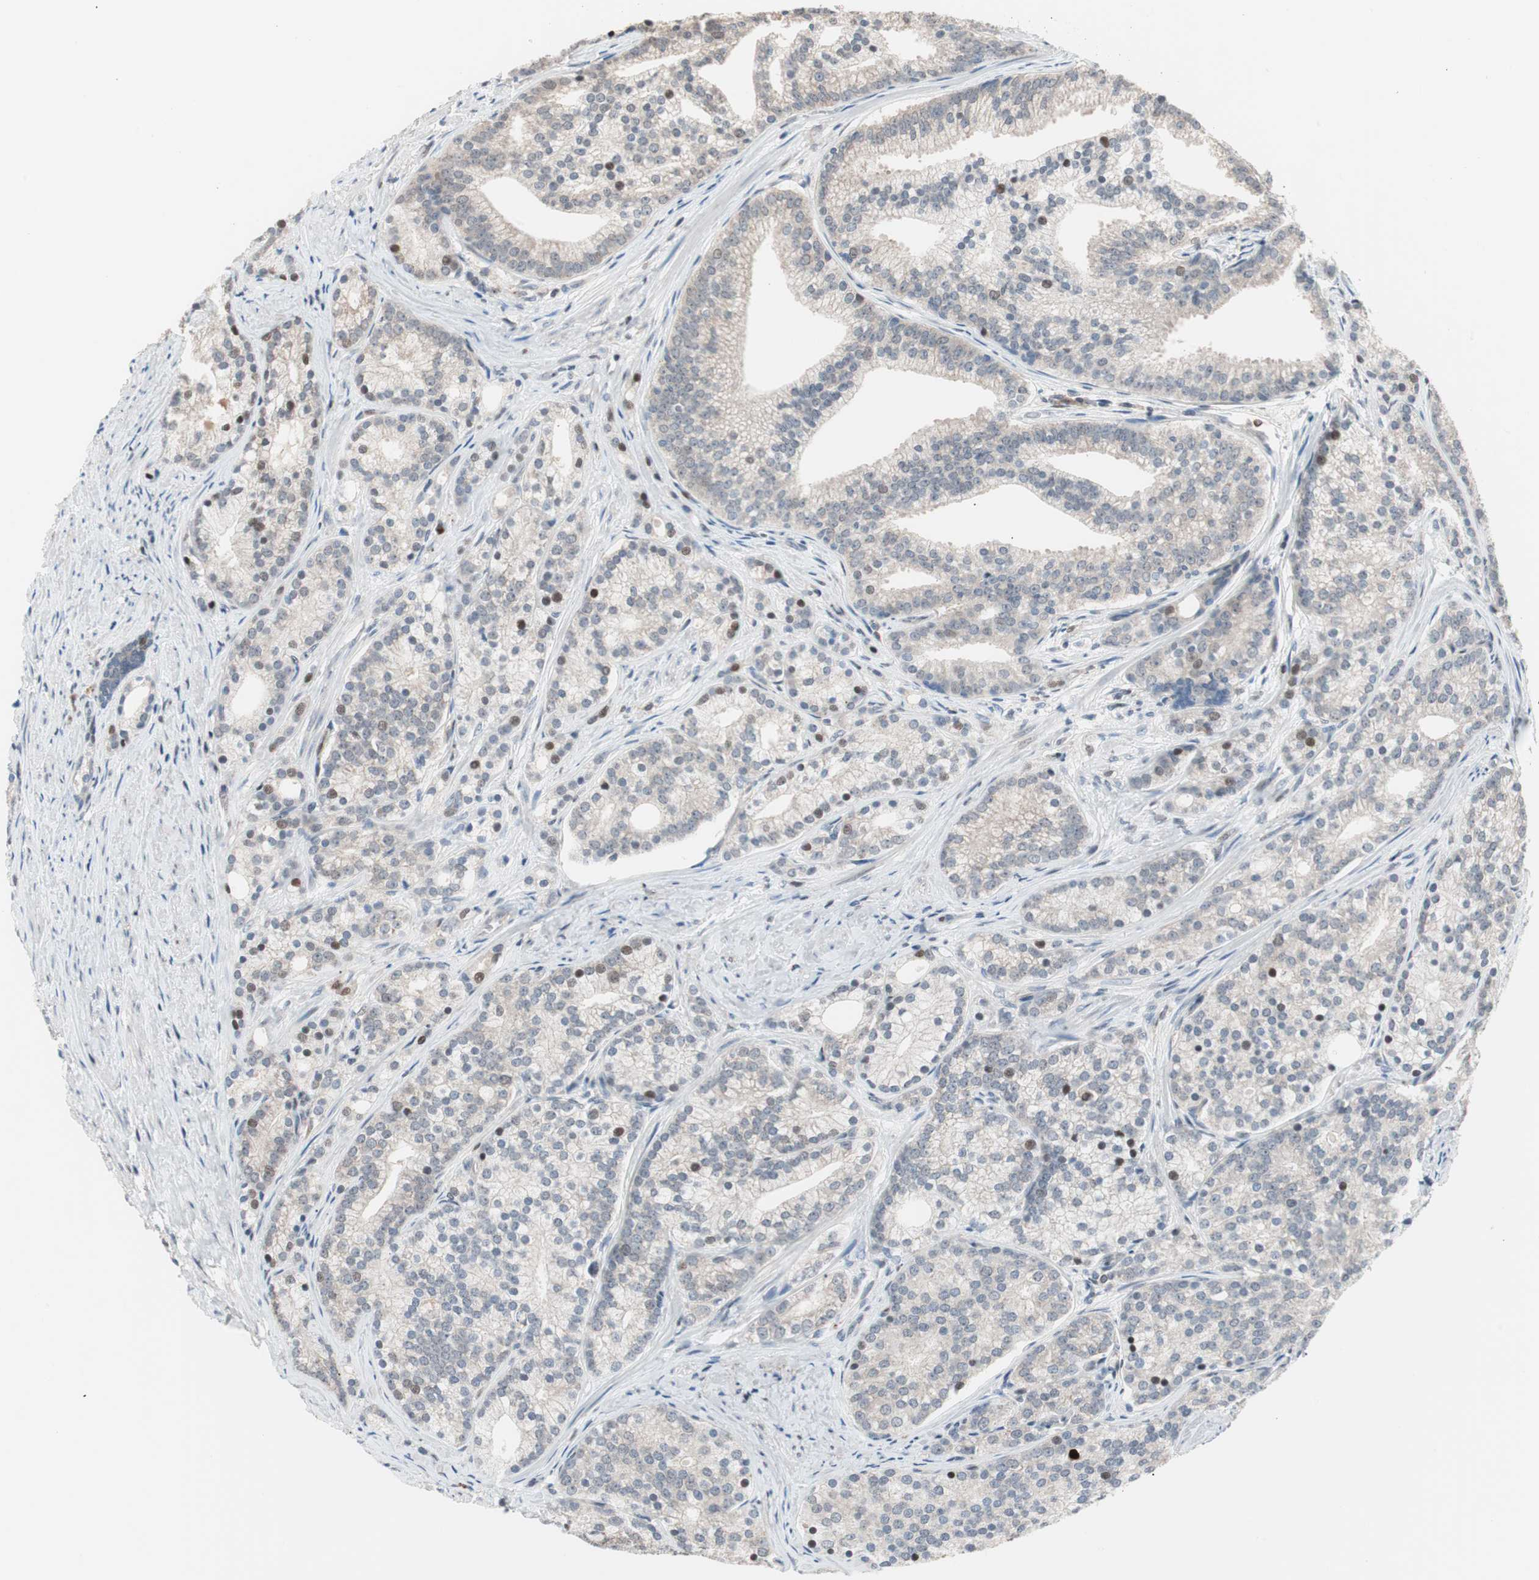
{"staining": {"intensity": "negative", "quantity": "none", "location": "none"}, "tissue": "prostate cancer", "cell_type": "Tumor cells", "image_type": "cancer", "snomed": [{"axis": "morphology", "description": "Adenocarcinoma, Low grade"}, {"axis": "topography", "description": "Prostate"}], "caption": "An image of prostate cancer stained for a protein exhibits no brown staining in tumor cells.", "gene": "POLH", "patient": {"sex": "male", "age": 71}}